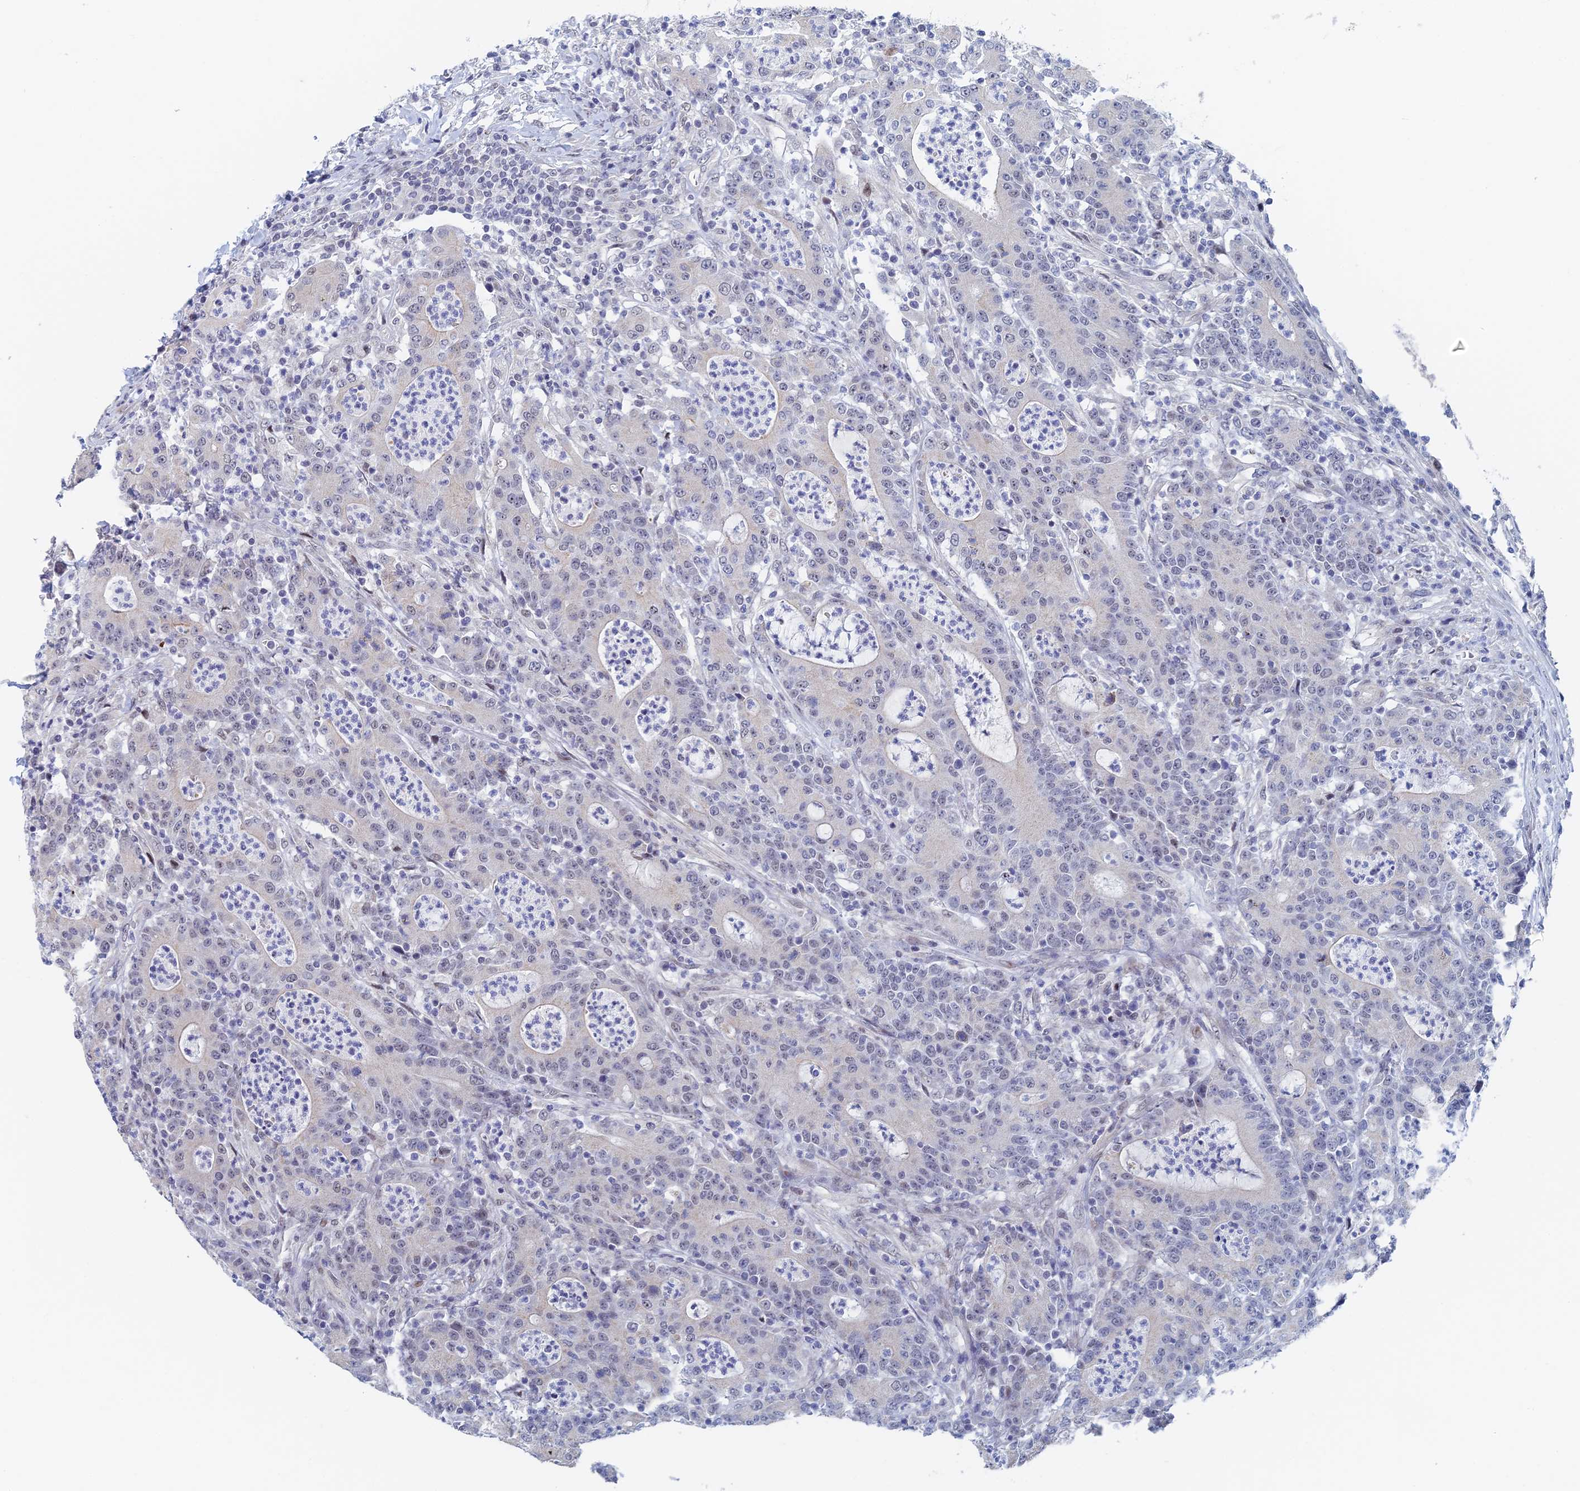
{"staining": {"intensity": "negative", "quantity": "none", "location": "none"}, "tissue": "colorectal cancer", "cell_type": "Tumor cells", "image_type": "cancer", "snomed": [{"axis": "morphology", "description": "Adenocarcinoma, NOS"}, {"axis": "topography", "description": "Colon"}], "caption": "High power microscopy image of an immunohistochemistry (IHC) histopathology image of colorectal cancer, revealing no significant staining in tumor cells. (DAB (3,3'-diaminobenzidine) immunohistochemistry with hematoxylin counter stain).", "gene": "GMNC", "patient": {"sex": "male", "age": 83}}